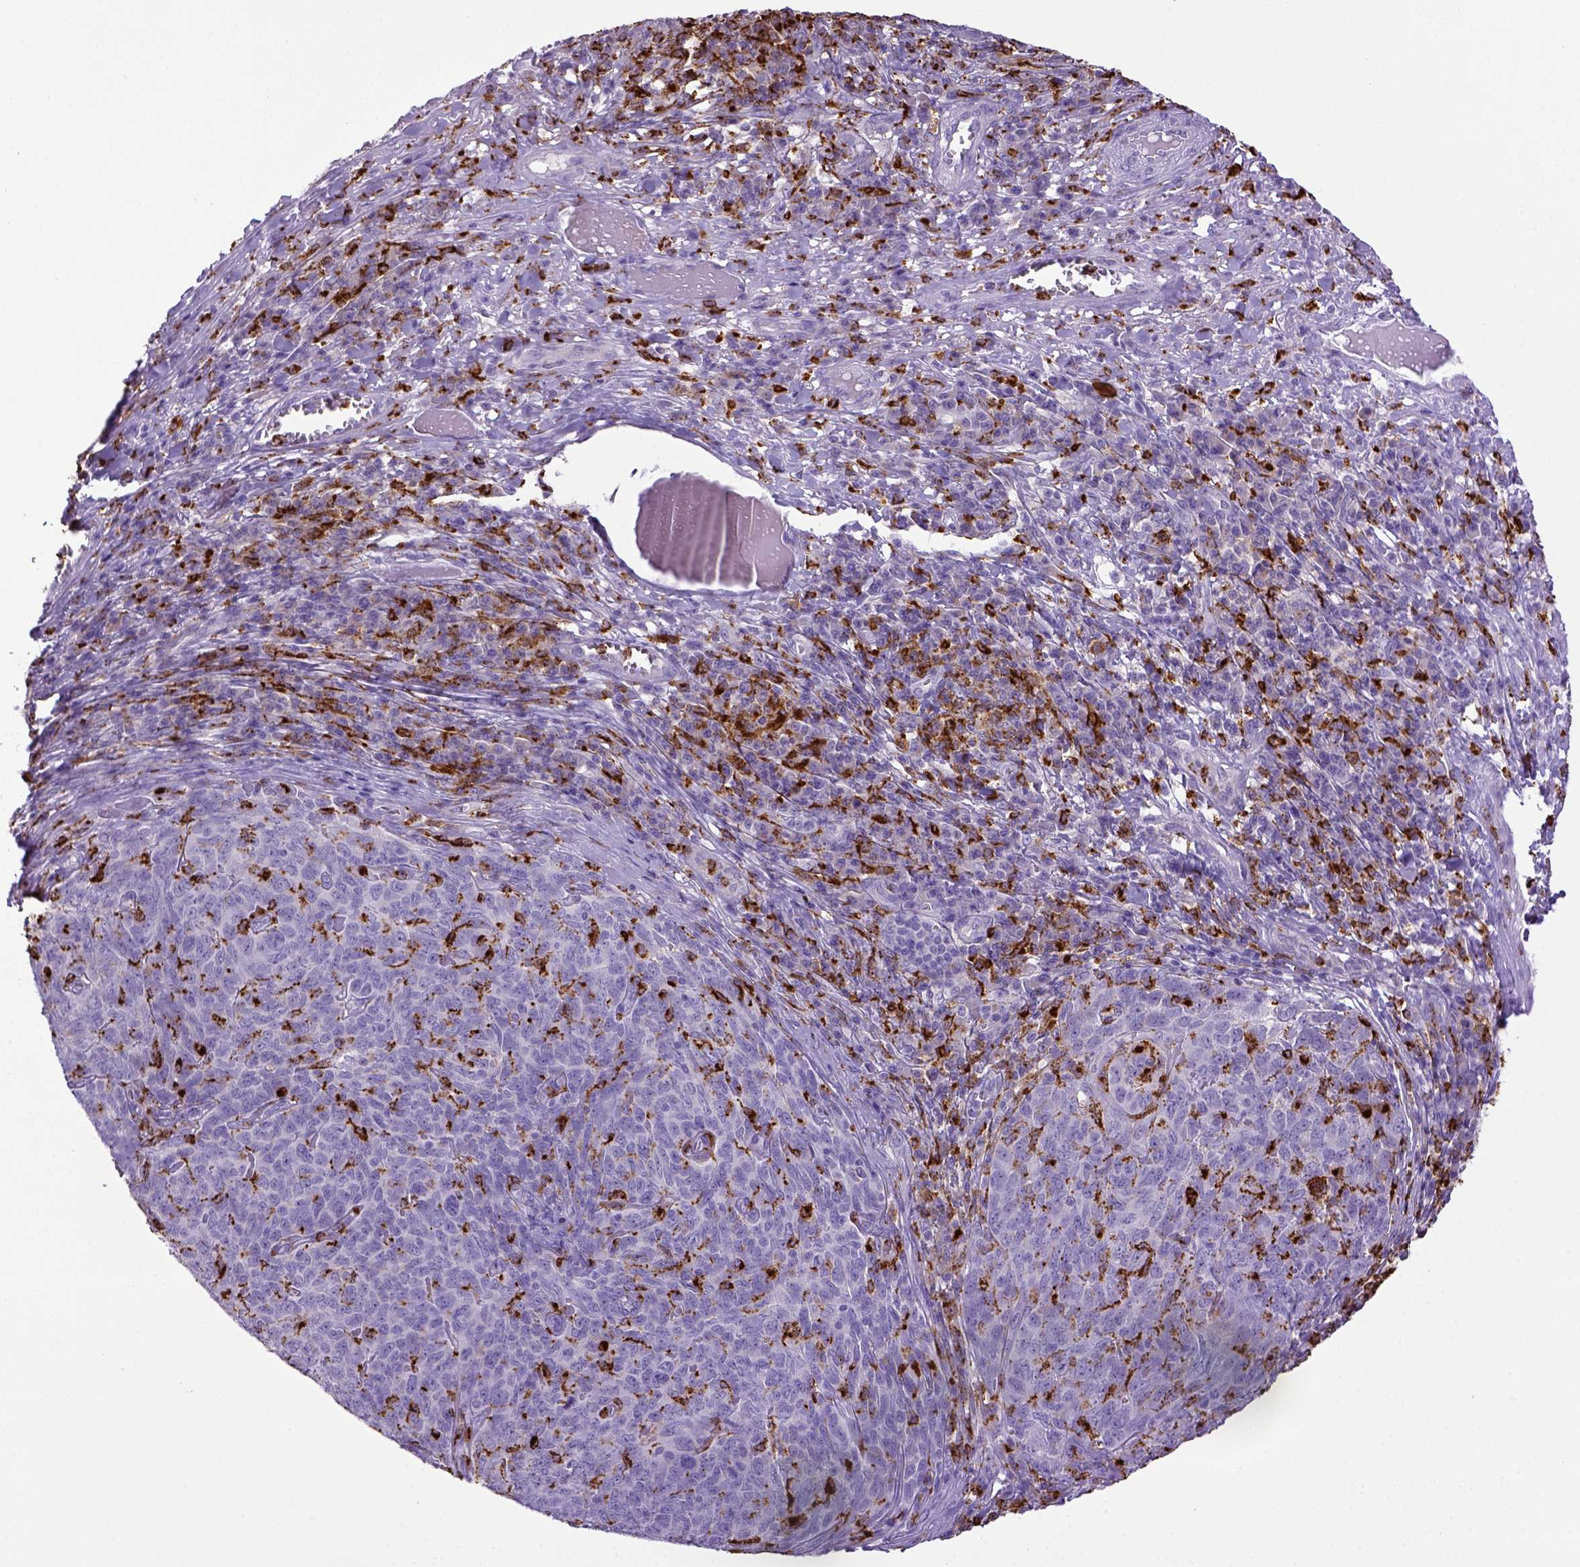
{"staining": {"intensity": "negative", "quantity": "none", "location": "none"}, "tissue": "skin cancer", "cell_type": "Tumor cells", "image_type": "cancer", "snomed": [{"axis": "morphology", "description": "Squamous cell carcinoma, NOS"}, {"axis": "topography", "description": "Skin"}, {"axis": "topography", "description": "Anal"}], "caption": "High magnification brightfield microscopy of squamous cell carcinoma (skin) stained with DAB (brown) and counterstained with hematoxylin (blue): tumor cells show no significant positivity.", "gene": "CD68", "patient": {"sex": "female", "age": 51}}